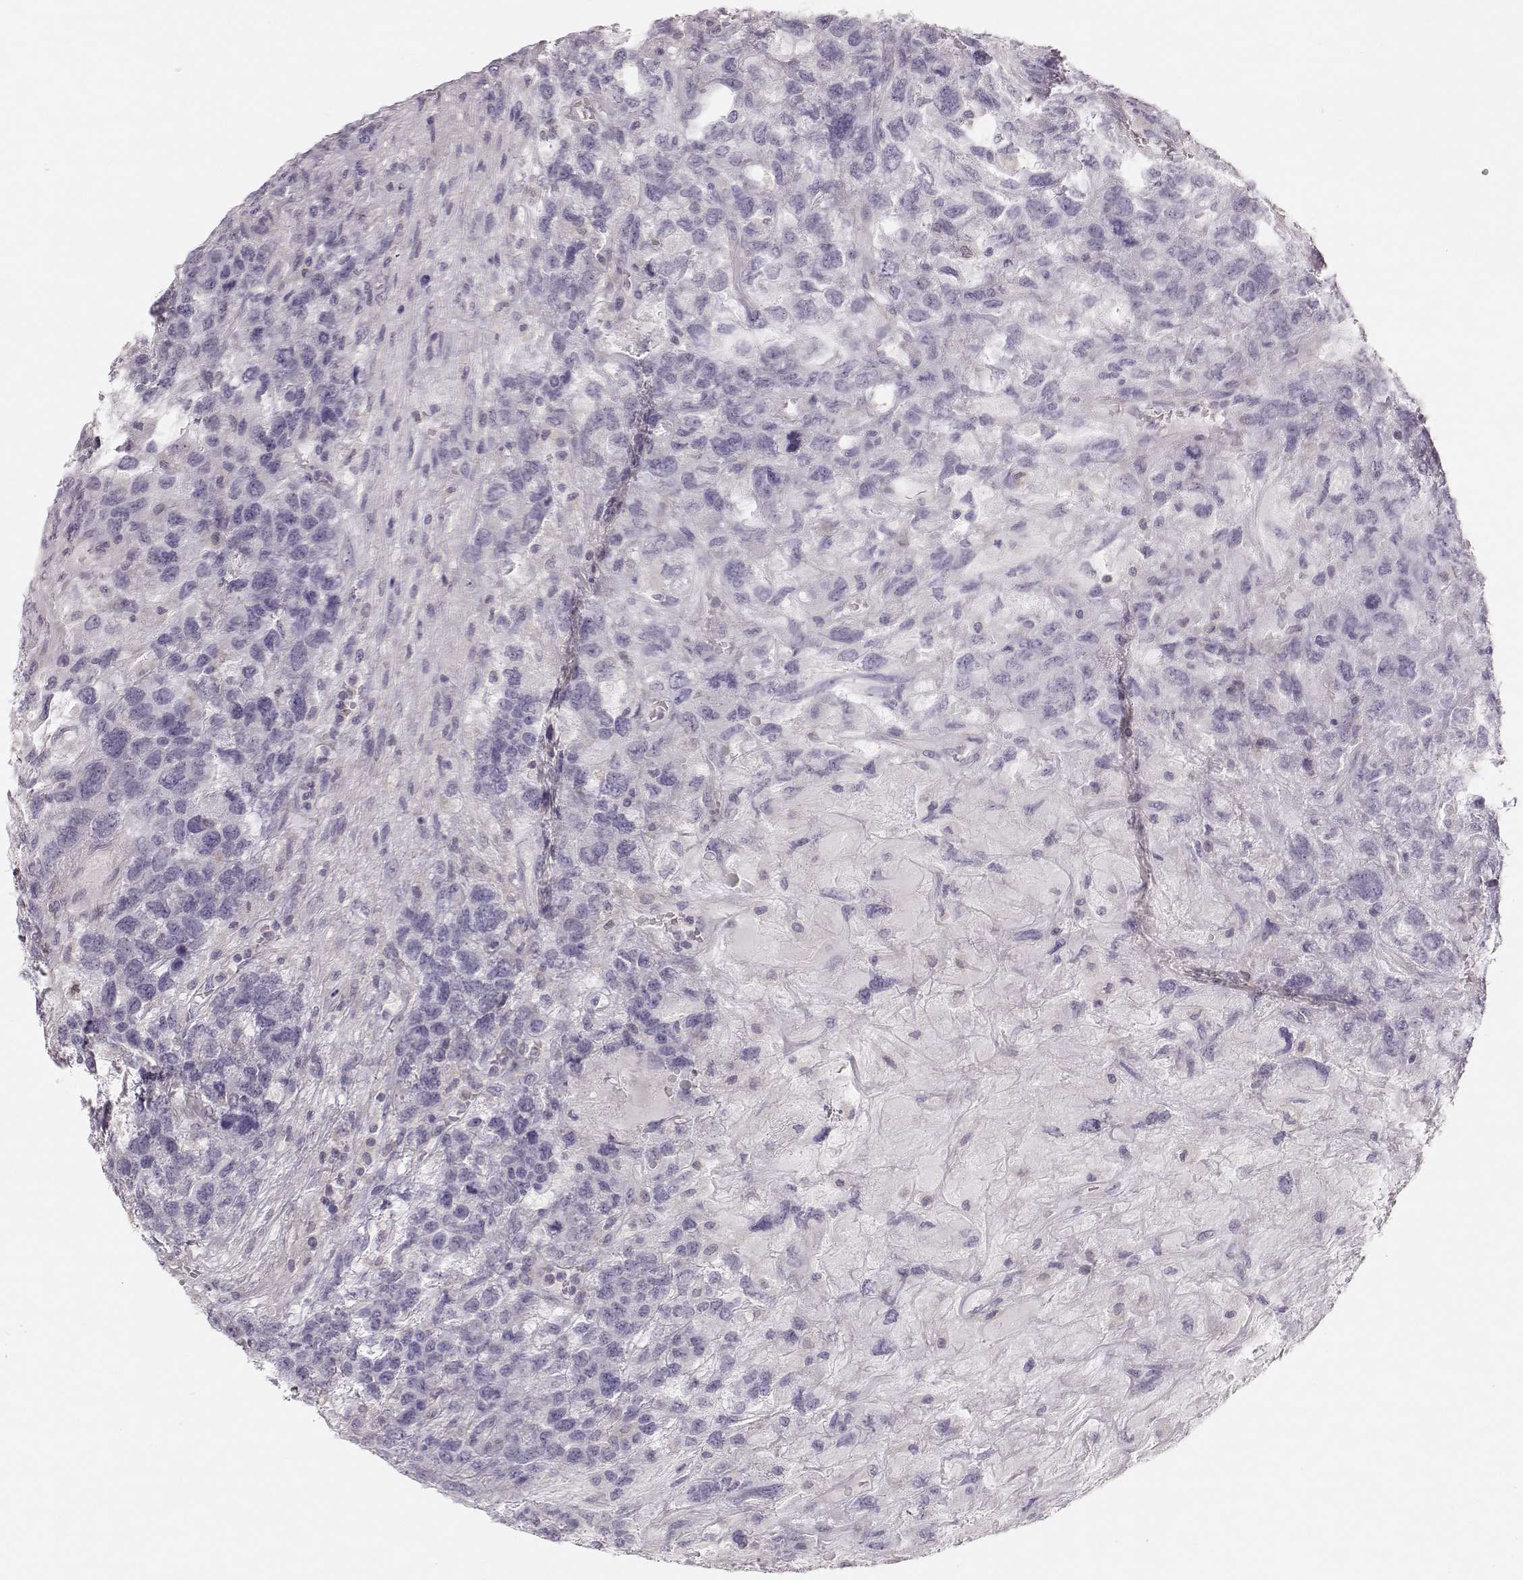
{"staining": {"intensity": "negative", "quantity": "none", "location": "none"}, "tissue": "testis cancer", "cell_type": "Tumor cells", "image_type": "cancer", "snomed": [{"axis": "morphology", "description": "Seminoma, NOS"}, {"axis": "topography", "description": "Testis"}], "caption": "DAB (3,3'-diaminobenzidine) immunohistochemical staining of seminoma (testis) displays no significant expression in tumor cells. (DAB immunohistochemistry (IHC) visualized using brightfield microscopy, high magnification).", "gene": "RUNDC3A", "patient": {"sex": "male", "age": 52}}